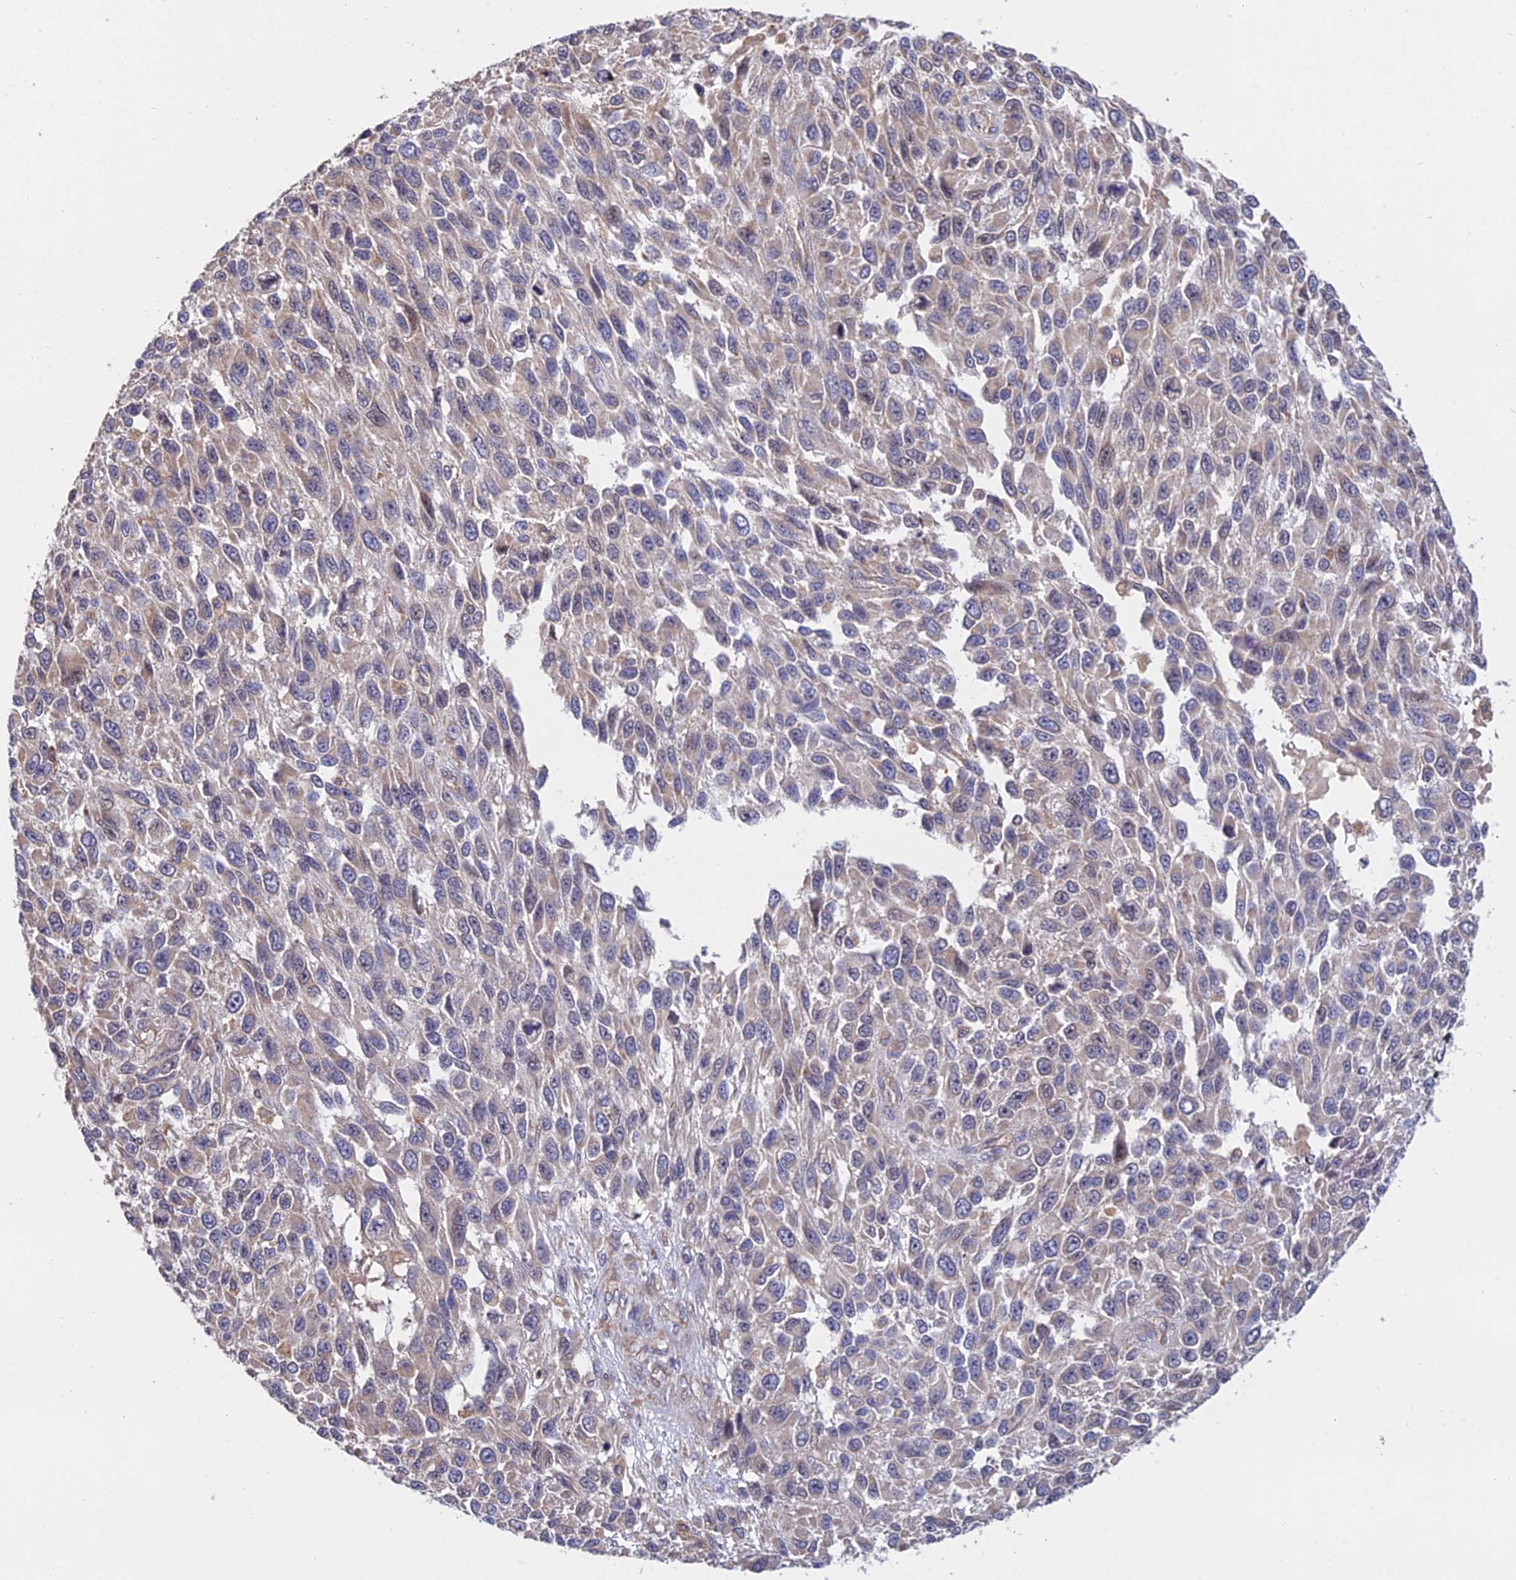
{"staining": {"intensity": "weak", "quantity": "25%-75%", "location": "cytoplasmic/membranous"}, "tissue": "melanoma", "cell_type": "Tumor cells", "image_type": "cancer", "snomed": [{"axis": "morphology", "description": "Malignant melanoma, NOS"}, {"axis": "topography", "description": "Skin"}], "caption": "A high-resolution photomicrograph shows immunohistochemistry (IHC) staining of malignant melanoma, which displays weak cytoplasmic/membranous expression in about 25%-75% of tumor cells.", "gene": "CDC37L1", "patient": {"sex": "female", "age": 96}}